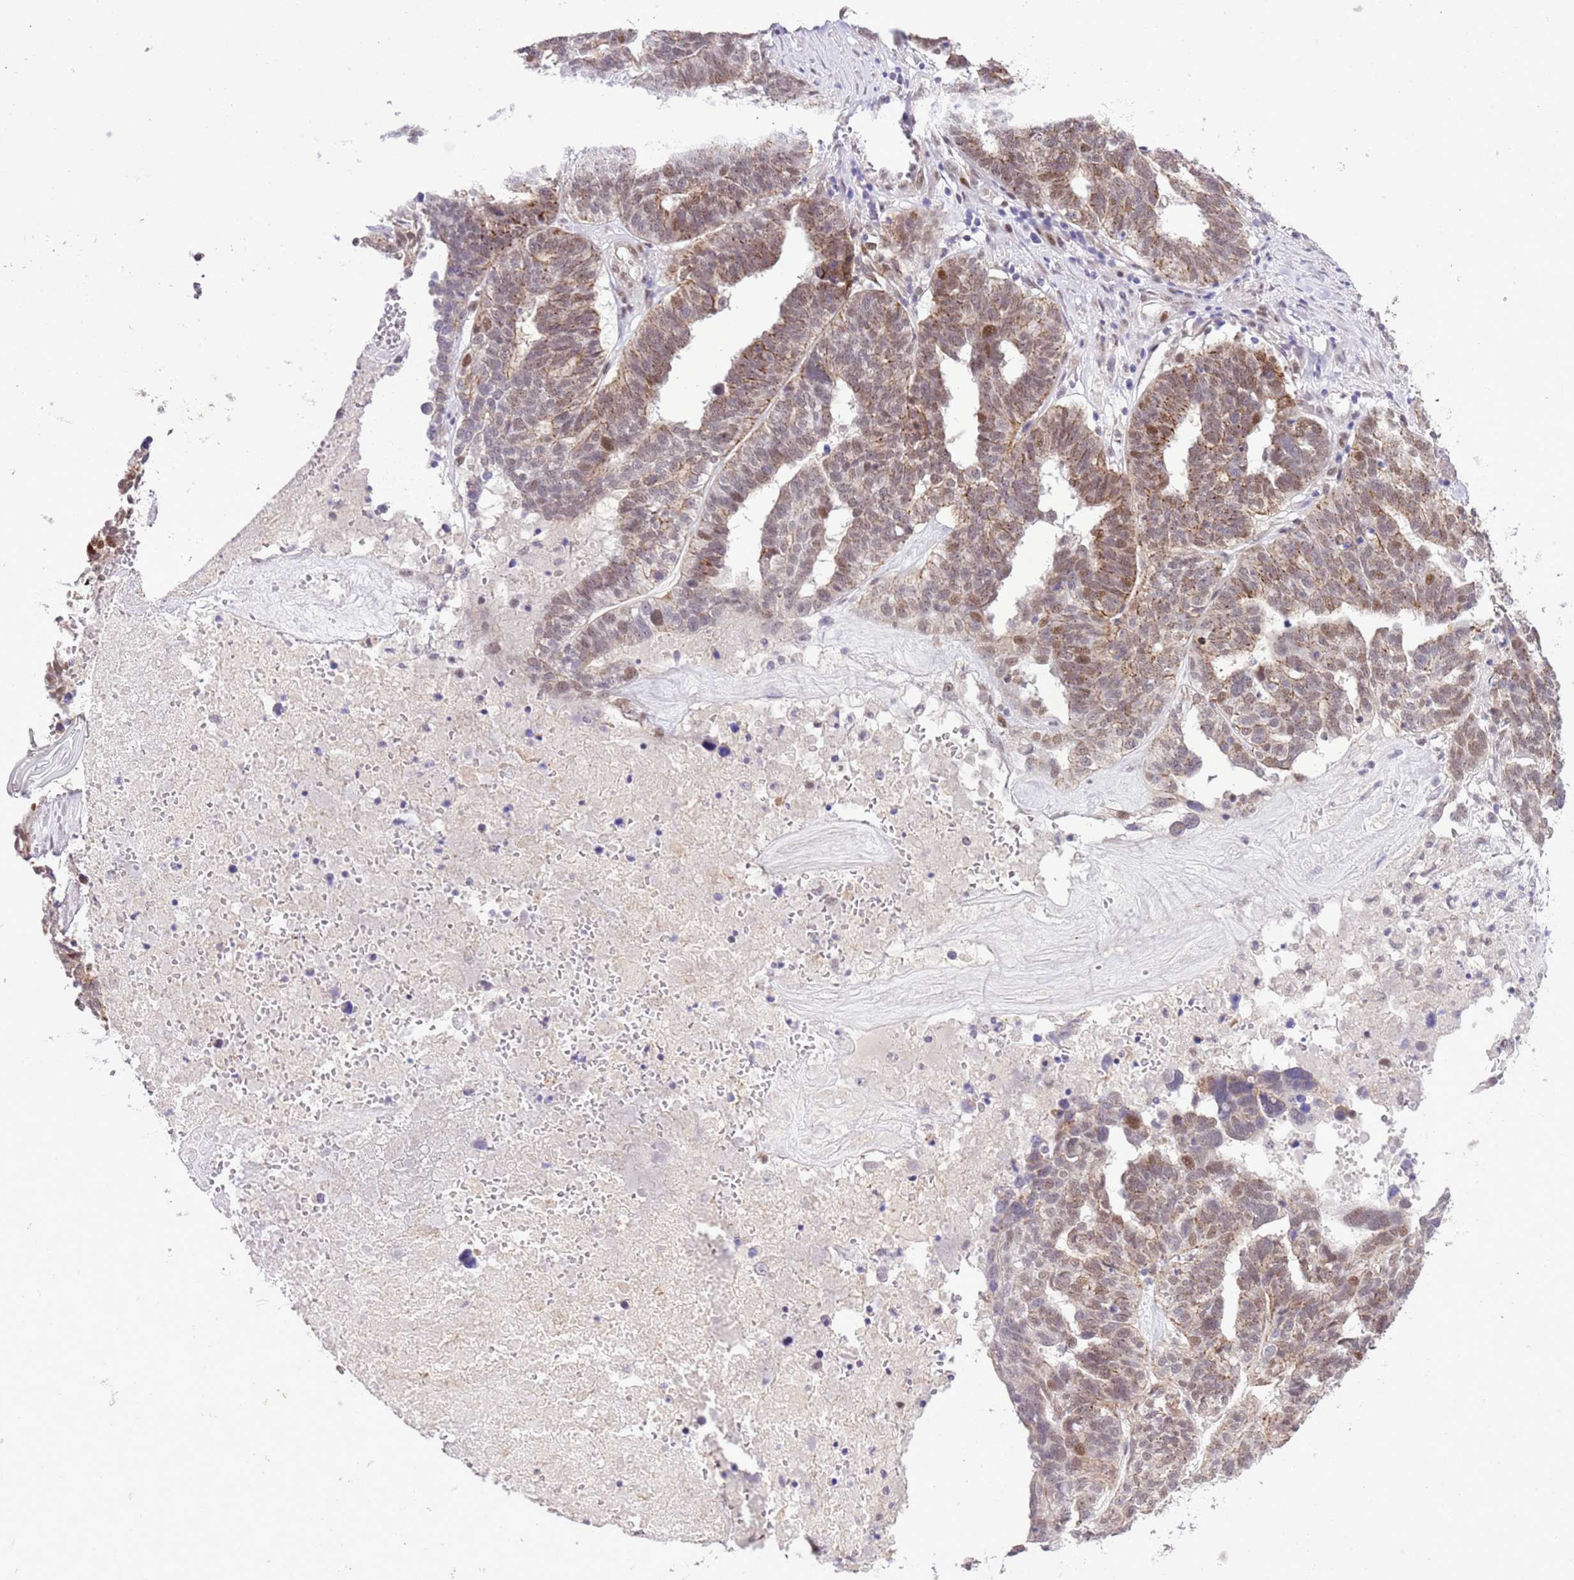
{"staining": {"intensity": "moderate", "quantity": ">75%", "location": "cytoplasmic/membranous,nuclear"}, "tissue": "ovarian cancer", "cell_type": "Tumor cells", "image_type": "cancer", "snomed": [{"axis": "morphology", "description": "Cystadenocarcinoma, serous, NOS"}, {"axis": "topography", "description": "Ovary"}], "caption": "Human ovarian cancer stained for a protein (brown) displays moderate cytoplasmic/membranous and nuclear positive positivity in about >75% of tumor cells.", "gene": "NACC2", "patient": {"sex": "female", "age": 59}}